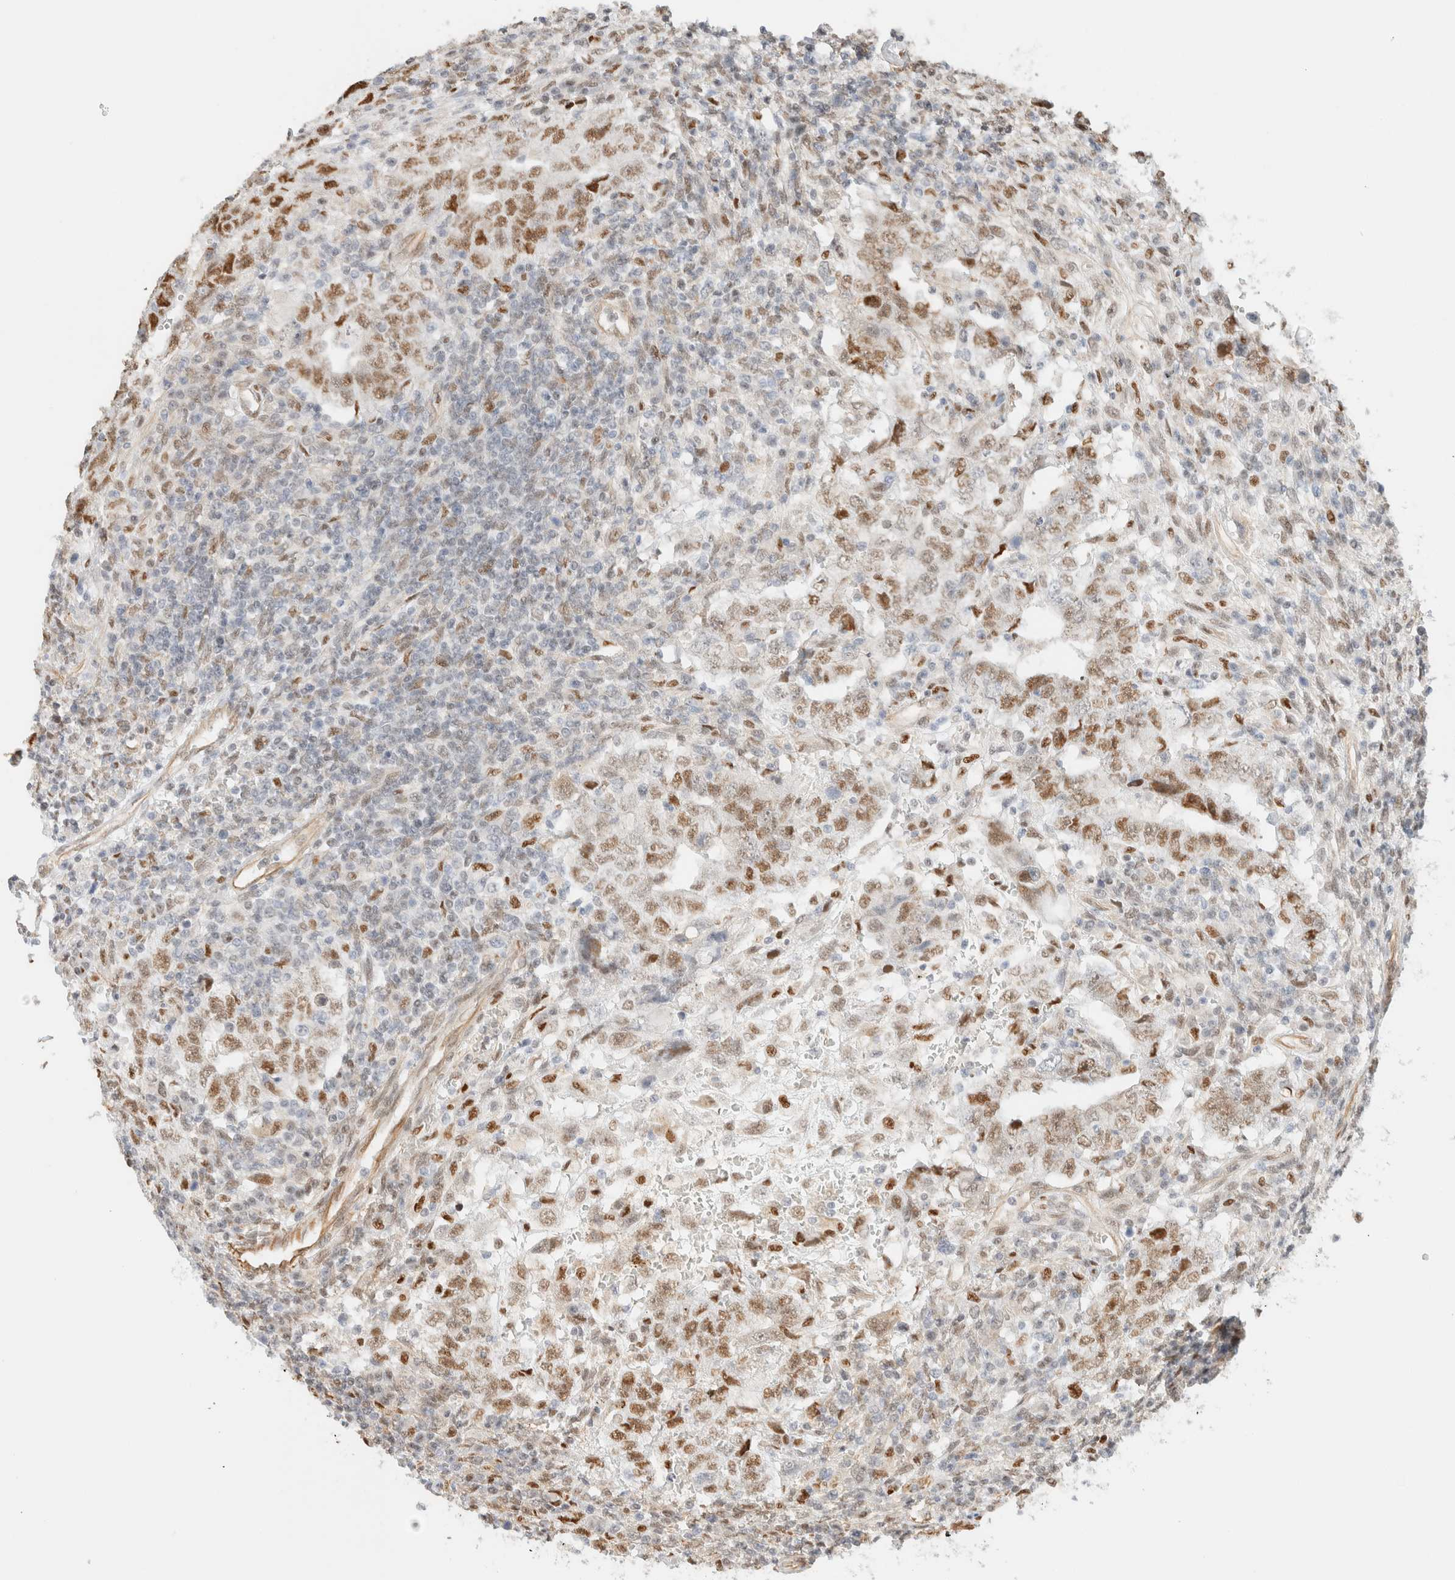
{"staining": {"intensity": "strong", "quantity": "25%-75%", "location": "nuclear"}, "tissue": "testis cancer", "cell_type": "Tumor cells", "image_type": "cancer", "snomed": [{"axis": "morphology", "description": "Carcinoma, Embryonal, NOS"}, {"axis": "topography", "description": "Testis"}], "caption": "Protein expression analysis of testis embryonal carcinoma shows strong nuclear expression in about 25%-75% of tumor cells.", "gene": "ARID5A", "patient": {"sex": "male", "age": 26}}